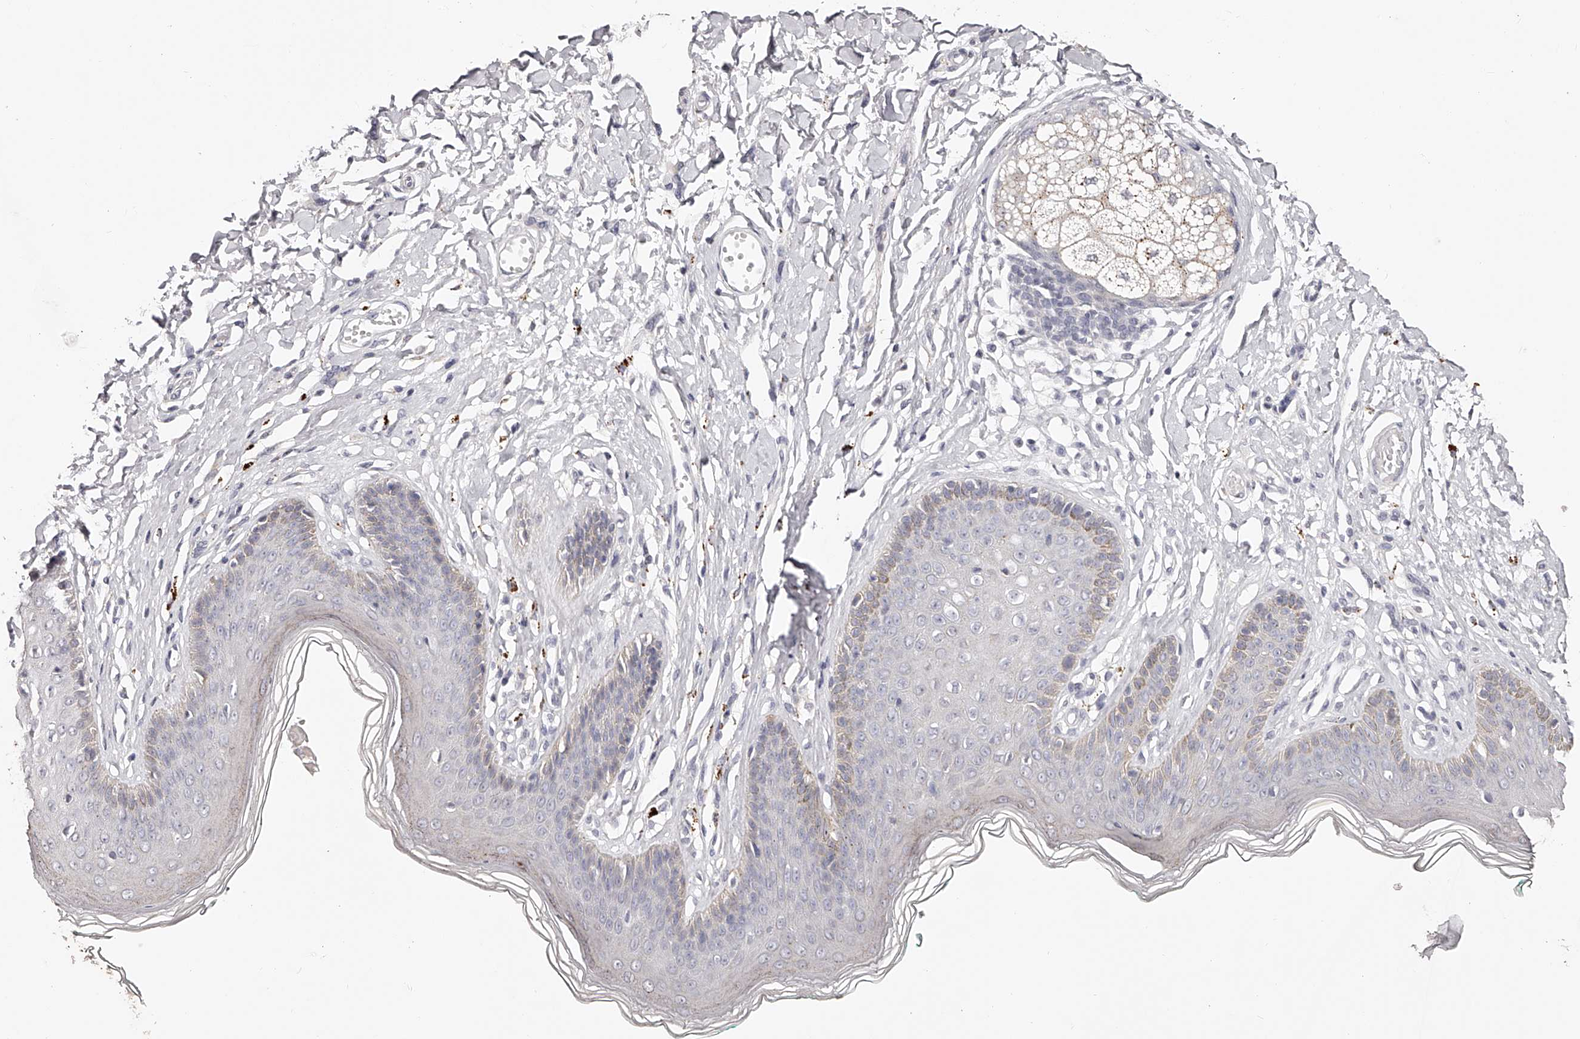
{"staining": {"intensity": "weak", "quantity": "<25%", "location": "cytoplasmic/membranous"}, "tissue": "skin", "cell_type": "Epidermal cells", "image_type": "normal", "snomed": [{"axis": "morphology", "description": "Normal tissue, NOS"}, {"axis": "morphology", "description": "Squamous cell carcinoma, NOS"}, {"axis": "topography", "description": "Vulva"}], "caption": "Protein analysis of unremarkable skin displays no significant staining in epidermal cells.", "gene": "SLC35D3", "patient": {"sex": "female", "age": 85}}